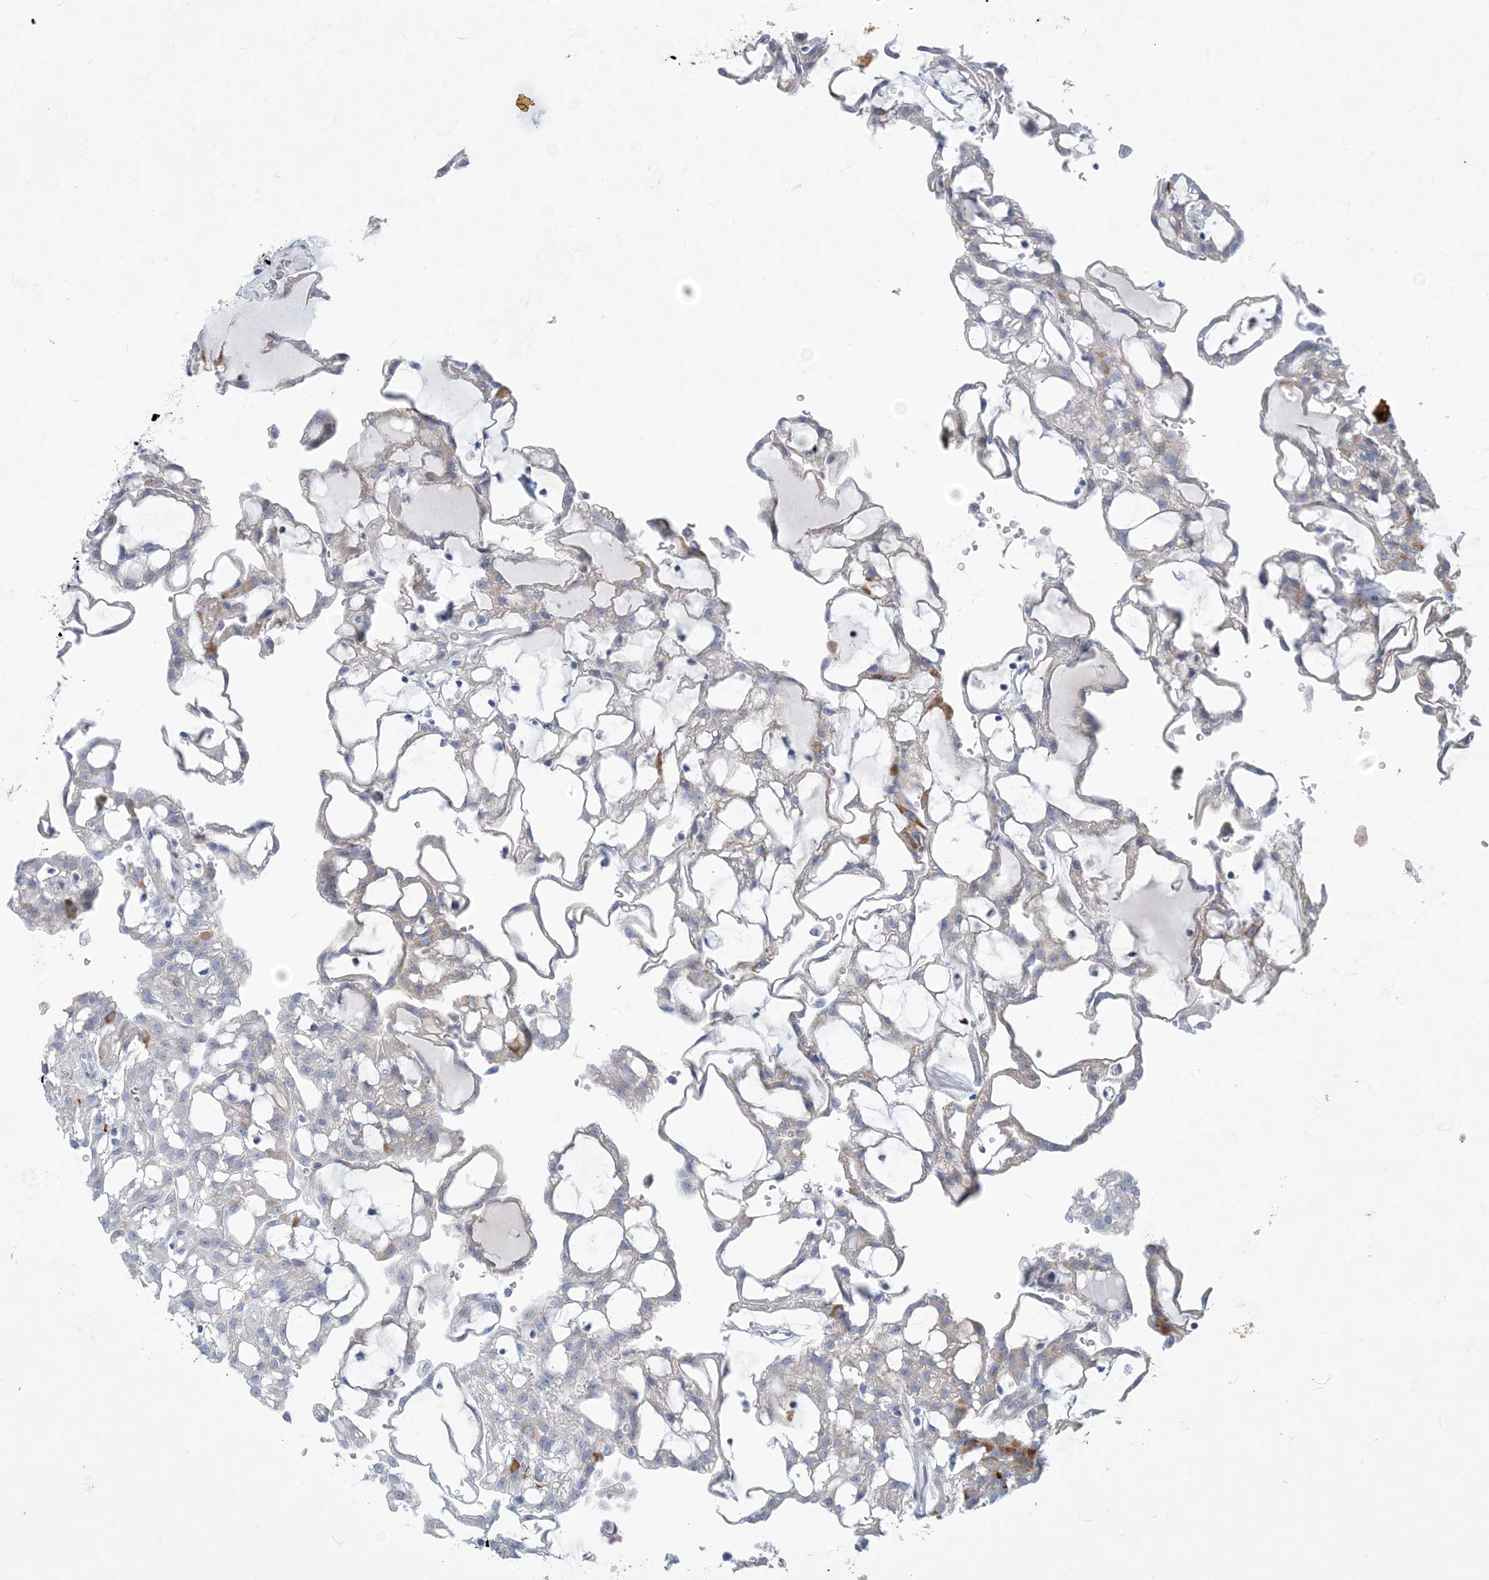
{"staining": {"intensity": "moderate", "quantity": "<25%", "location": "cytoplasmic/membranous"}, "tissue": "renal cancer", "cell_type": "Tumor cells", "image_type": "cancer", "snomed": [{"axis": "morphology", "description": "Adenocarcinoma, NOS"}, {"axis": "topography", "description": "Kidney"}], "caption": "About <25% of tumor cells in human renal adenocarcinoma reveal moderate cytoplasmic/membranous protein positivity as visualized by brown immunohistochemical staining.", "gene": "MOXD1", "patient": {"sex": "male", "age": 63}}